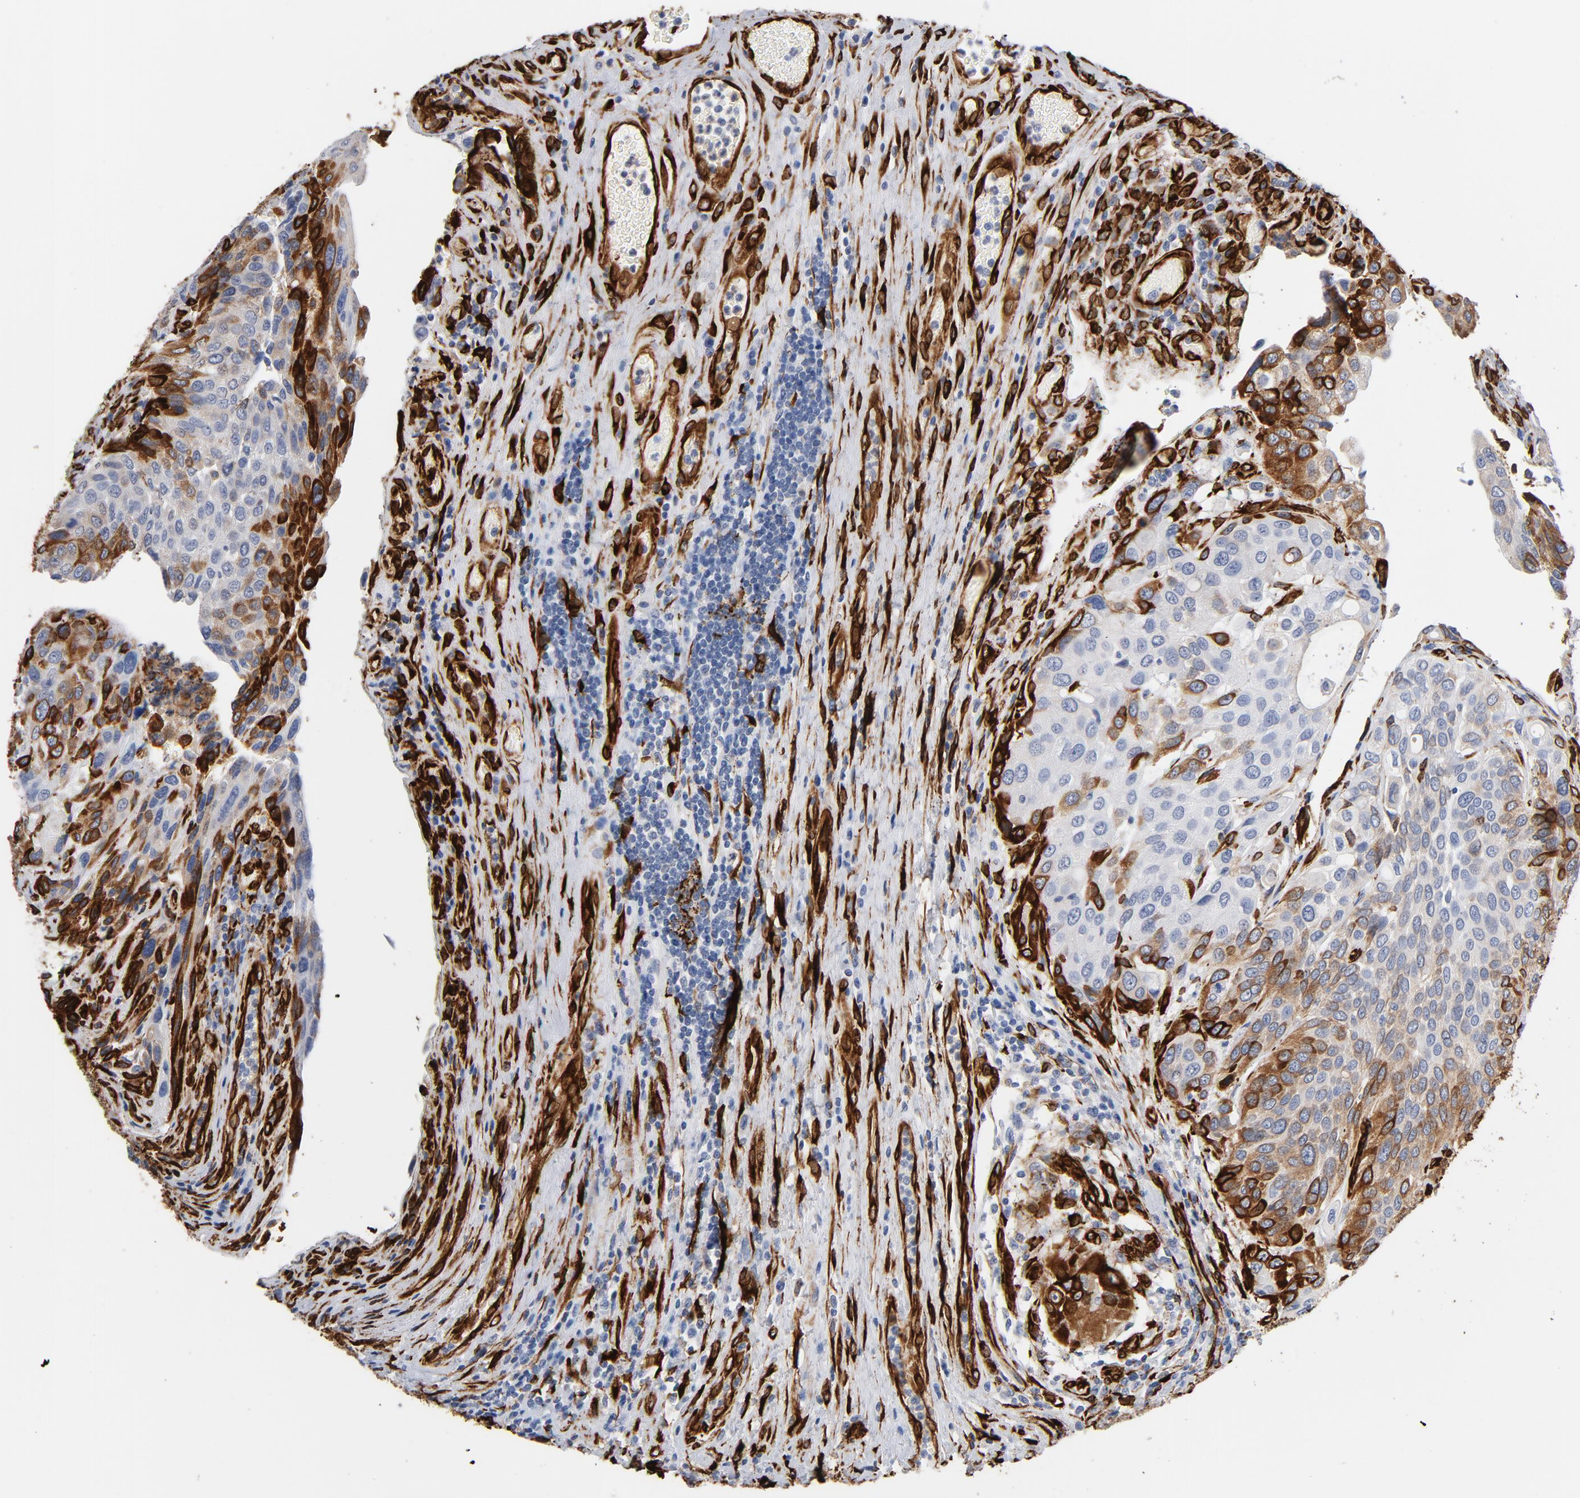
{"staining": {"intensity": "moderate", "quantity": "<25%", "location": "cytoplasmic/membranous"}, "tissue": "urothelial cancer", "cell_type": "Tumor cells", "image_type": "cancer", "snomed": [{"axis": "morphology", "description": "Urothelial carcinoma, High grade"}, {"axis": "topography", "description": "Urinary bladder"}], "caption": "Human urothelial cancer stained with a protein marker displays moderate staining in tumor cells.", "gene": "SERPINH1", "patient": {"sex": "male", "age": 50}}